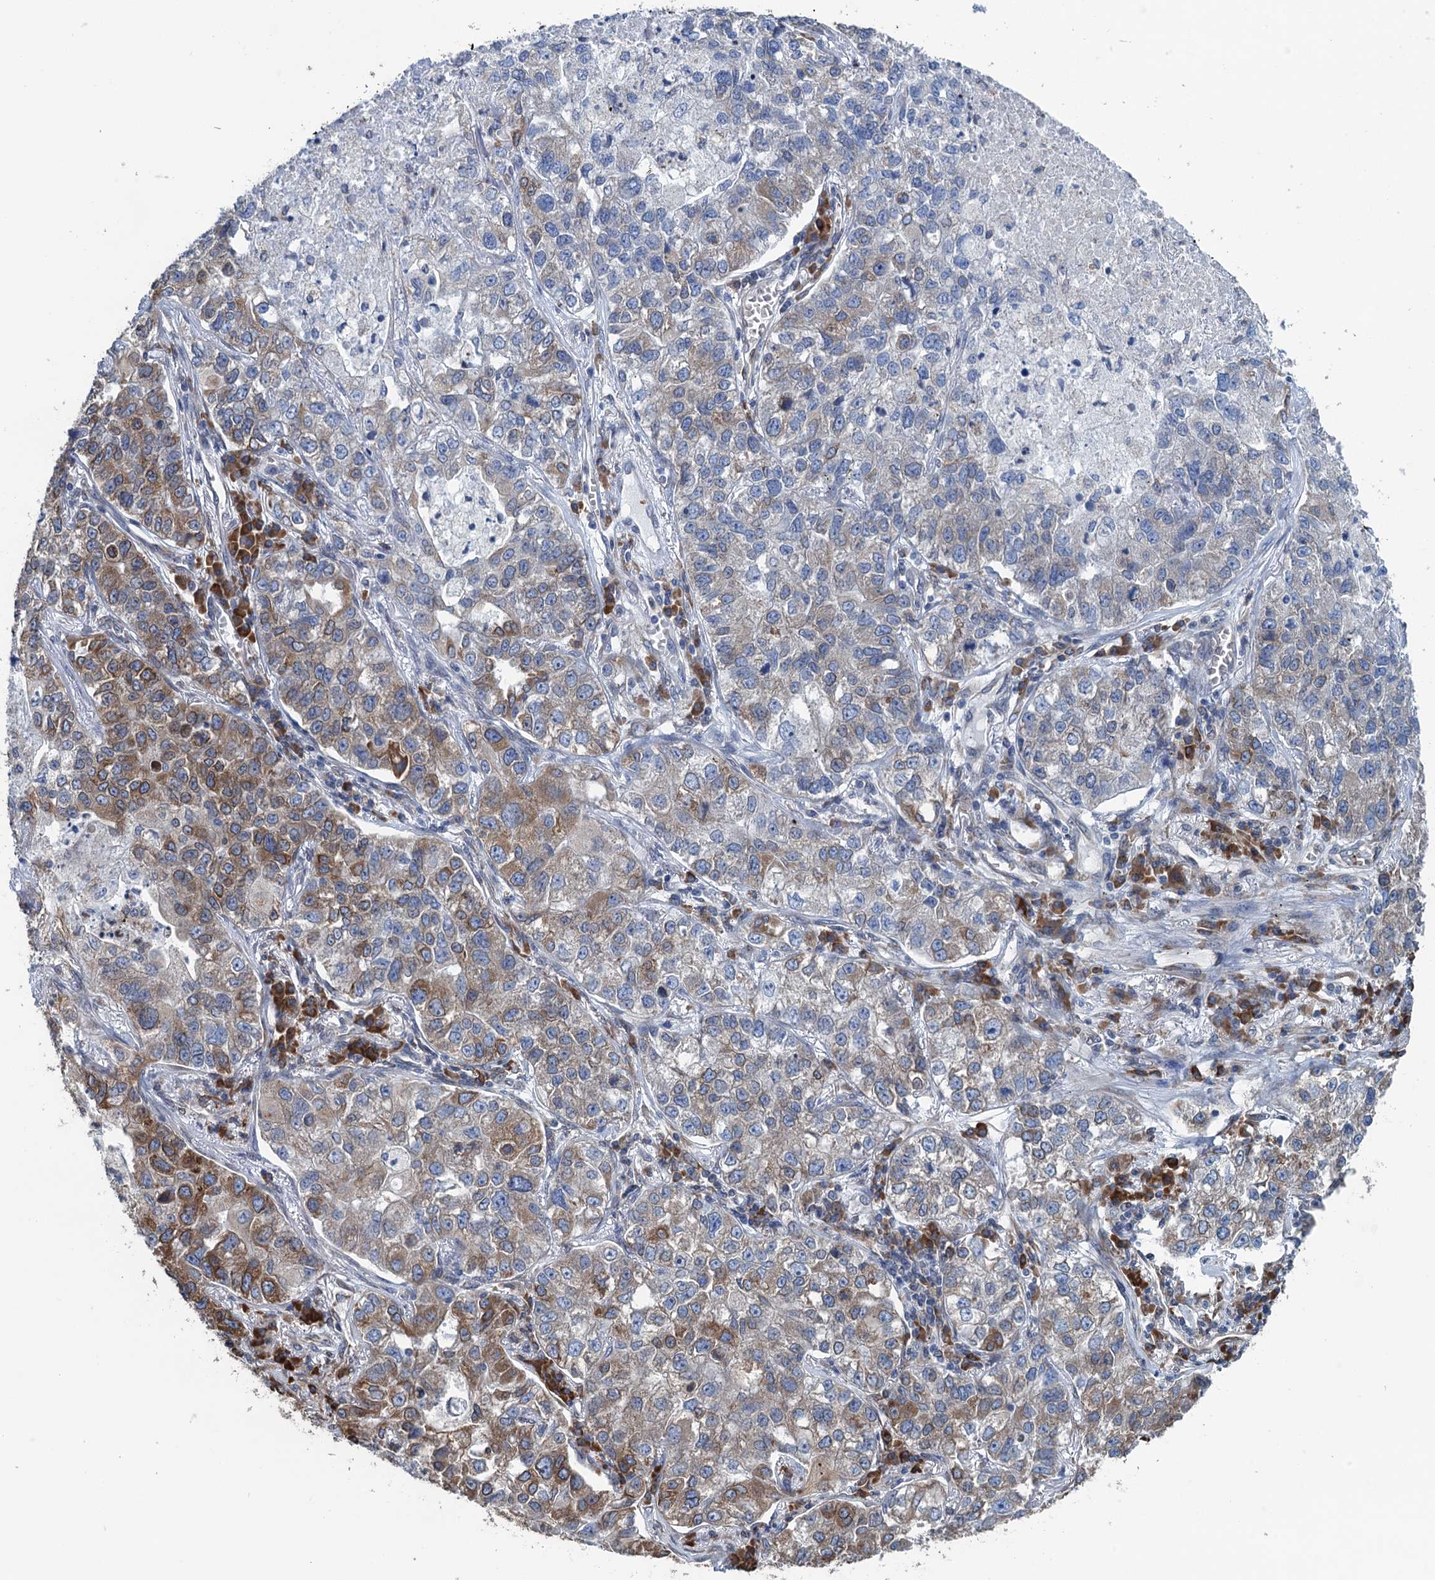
{"staining": {"intensity": "moderate", "quantity": "25%-75%", "location": "cytoplasmic/membranous"}, "tissue": "lung cancer", "cell_type": "Tumor cells", "image_type": "cancer", "snomed": [{"axis": "morphology", "description": "Adenocarcinoma, NOS"}, {"axis": "topography", "description": "Lung"}], "caption": "Immunohistochemical staining of human lung cancer exhibits moderate cytoplasmic/membranous protein positivity in approximately 25%-75% of tumor cells. Immunohistochemistry stains the protein of interest in brown and the nuclei are stained blue.", "gene": "TMEM205", "patient": {"sex": "male", "age": 49}}